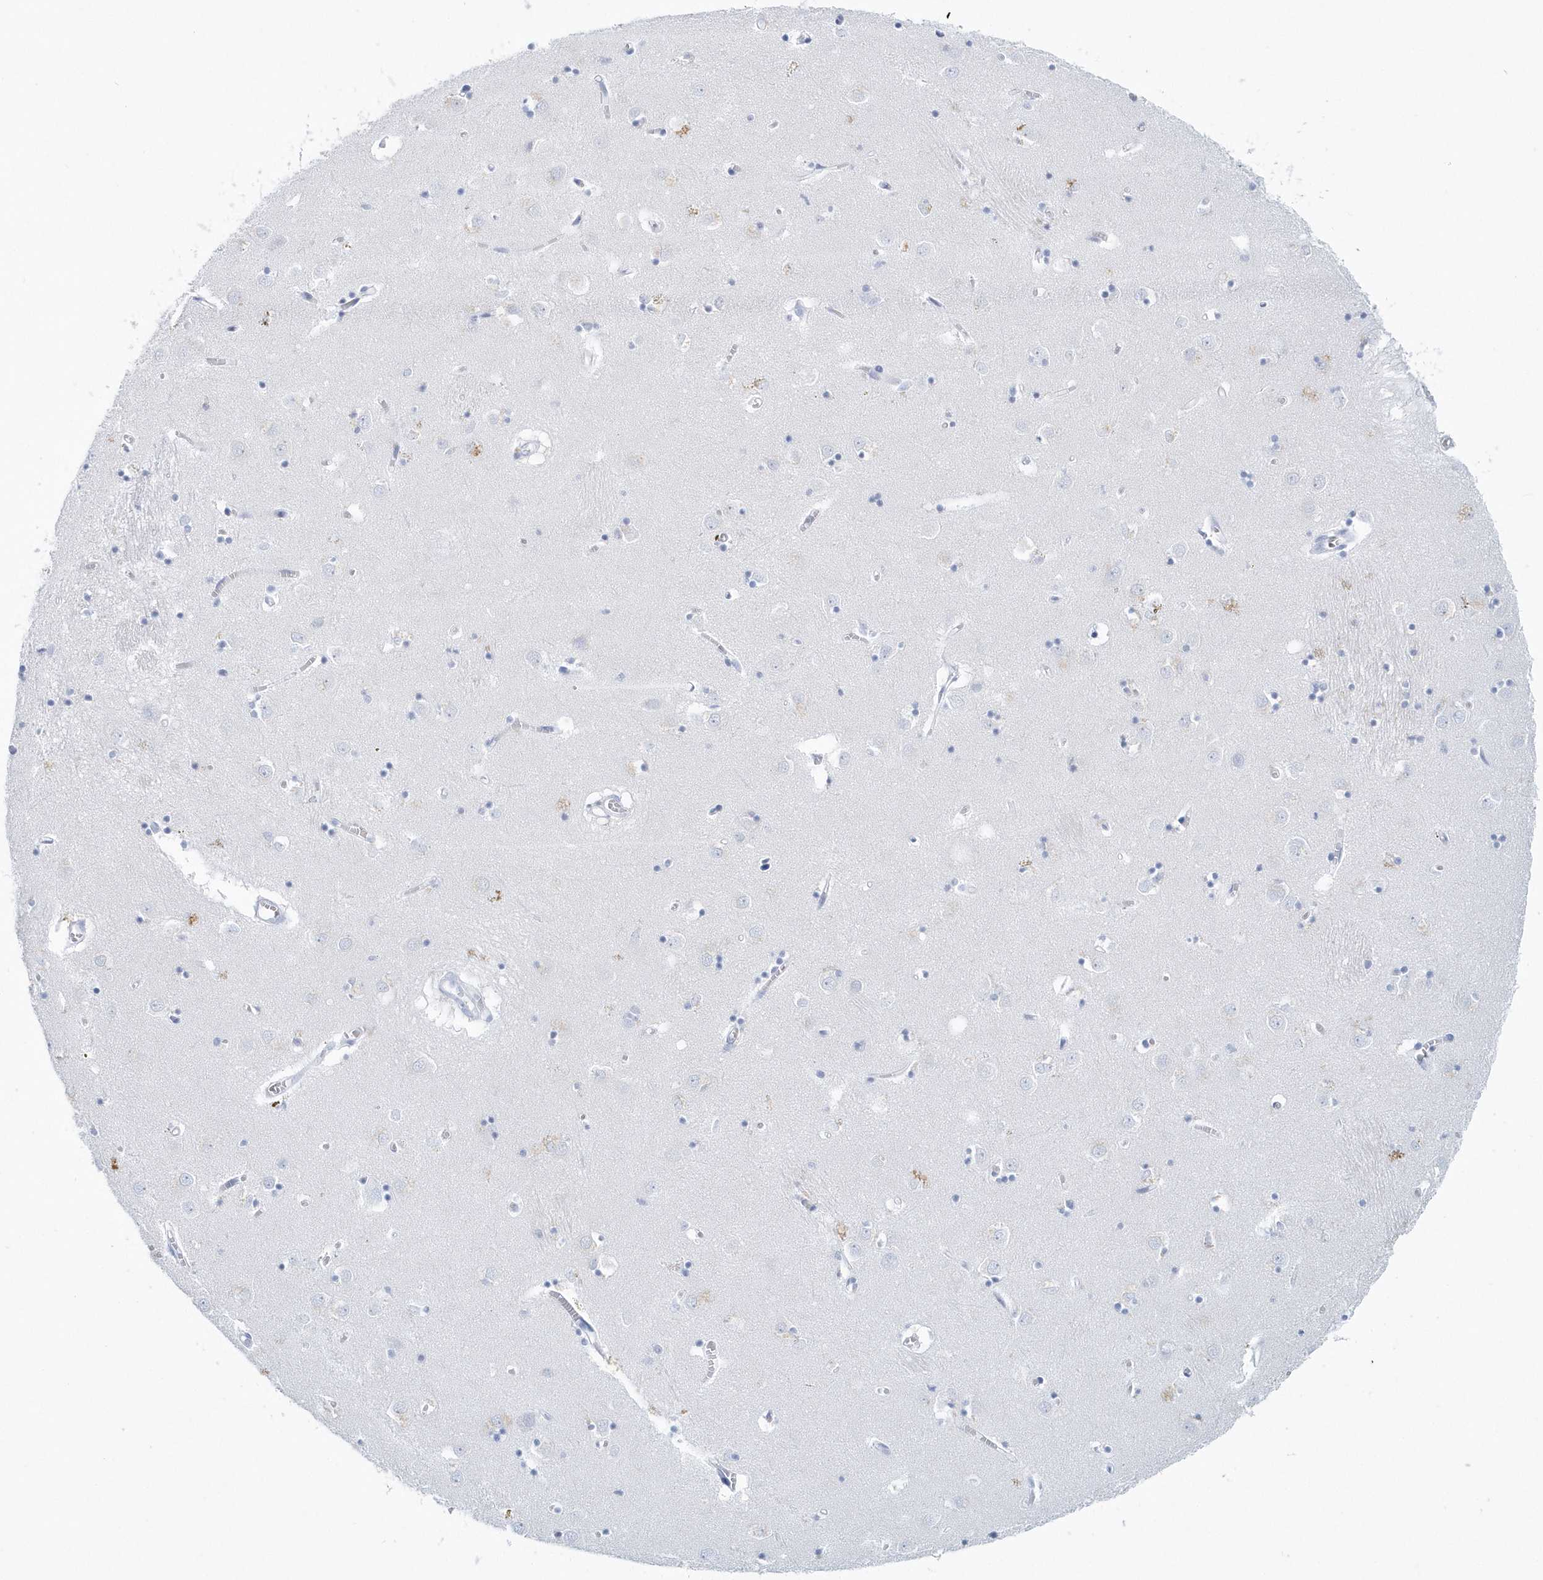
{"staining": {"intensity": "negative", "quantity": "none", "location": "none"}, "tissue": "caudate", "cell_type": "Glial cells", "image_type": "normal", "snomed": [{"axis": "morphology", "description": "Normal tissue, NOS"}, {"axis": "topography", "description": "Lateral ventricle wall"}], "caption": "The IHC micrograph has no significant staining in glial cells of caudate. Brightfield microscopy of immunohistochemistry stained with DAB (brown) and hematoxylin (blue), captured at high magnification.", "gene": "PTPRO", "patient": {"sex": "male", "age": 70}}